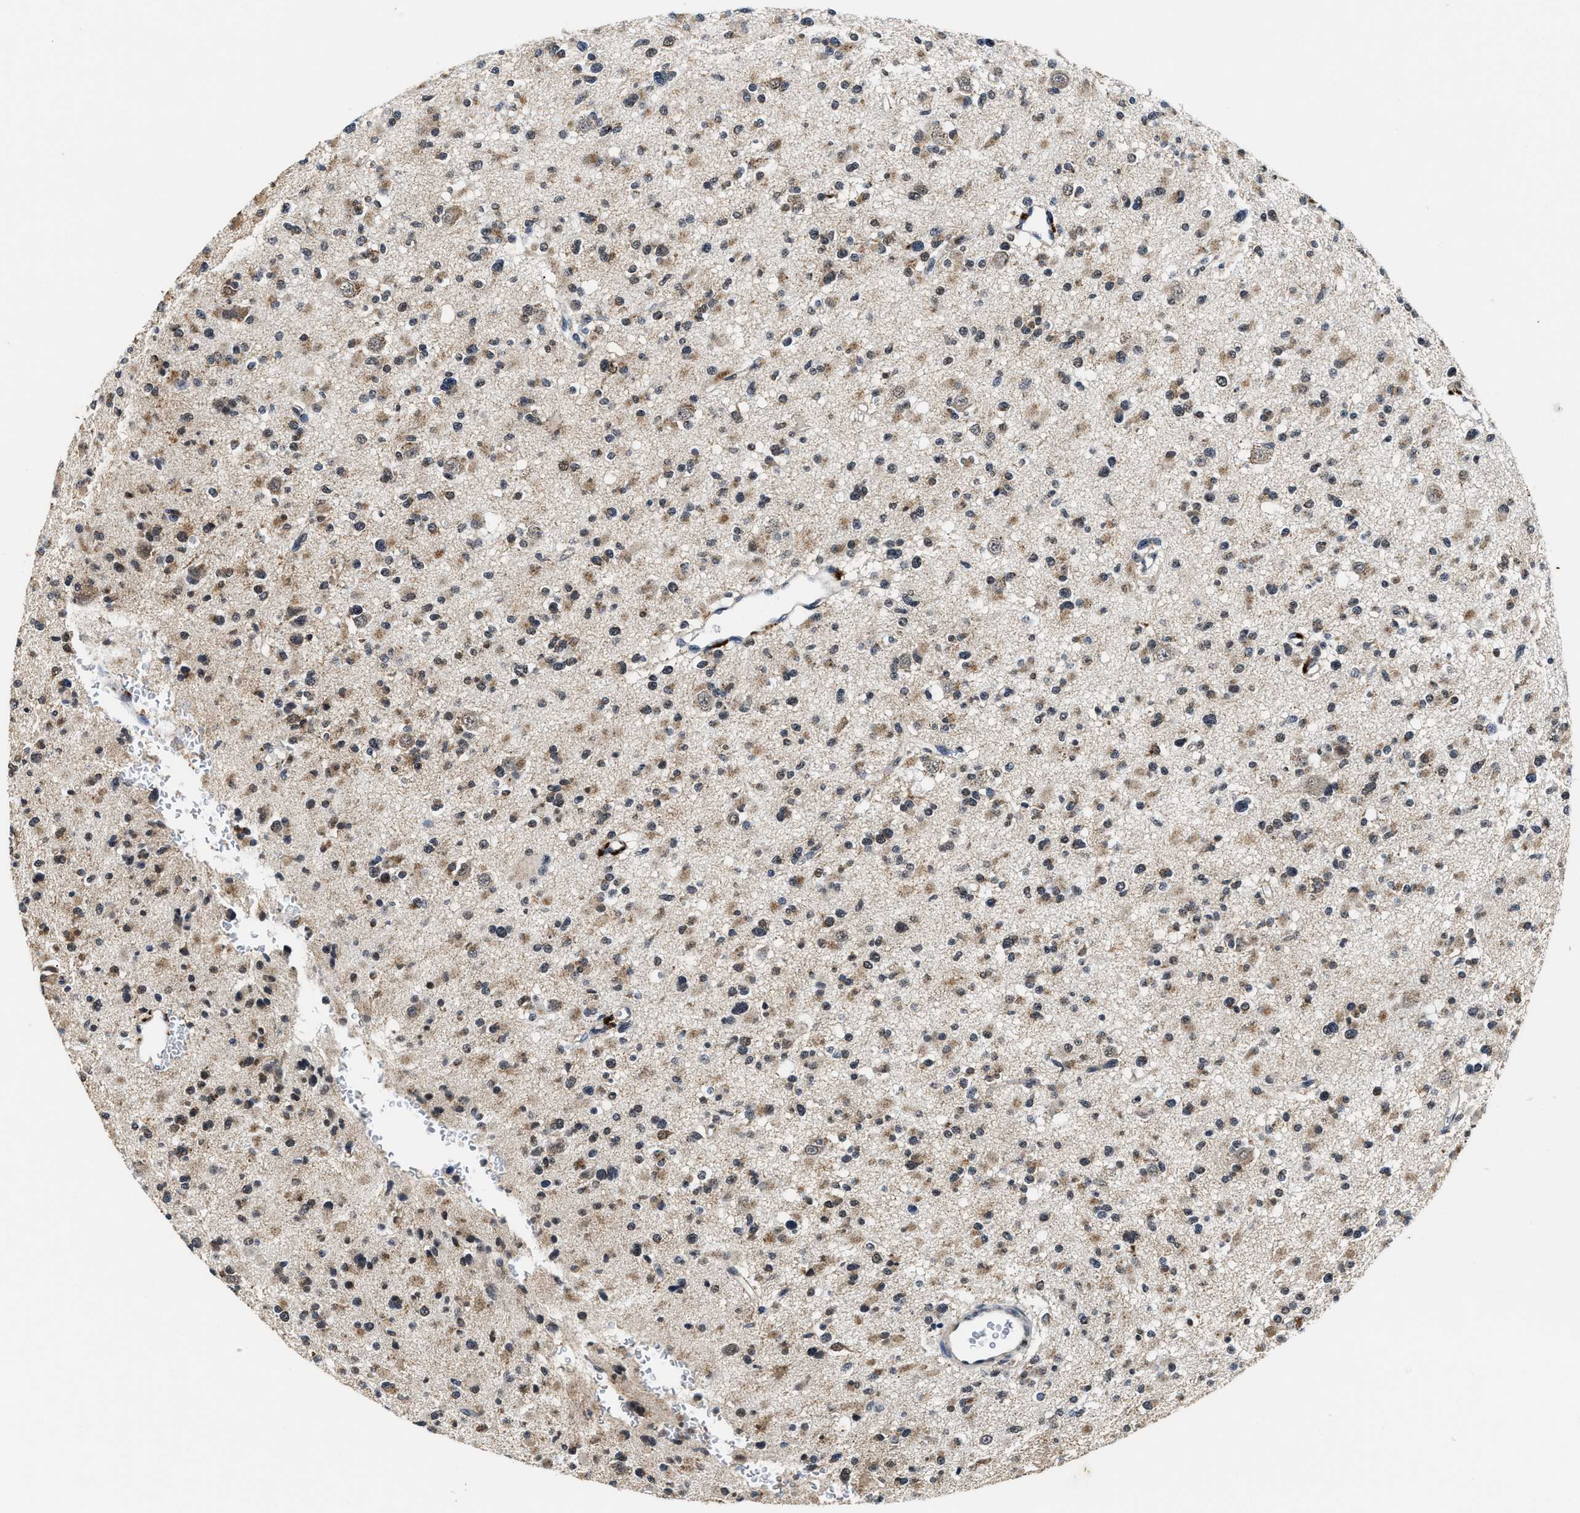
{"staining": {"intensity": "weak", "quantity": ">75%", "location": "cytoplasmic/membranous"}, "tissue": "glioma", "cell_type": "Tumor cells", "image_type": "cancer", "snomed": [{"axis": "morphology", "description": "Glioma, malignant, Low grade"}, {"axis": "topography", "description": "Brain"}], "caption": "IHC micrograph of malignant glioma (low-grade) stained for a protein (brown), which displays low levels of weak cytoplasmic/membranous expression in approximately >75% of tumor cells.", "gene": "ACOX1", "patient": {"sex": "female", "age": 22}}